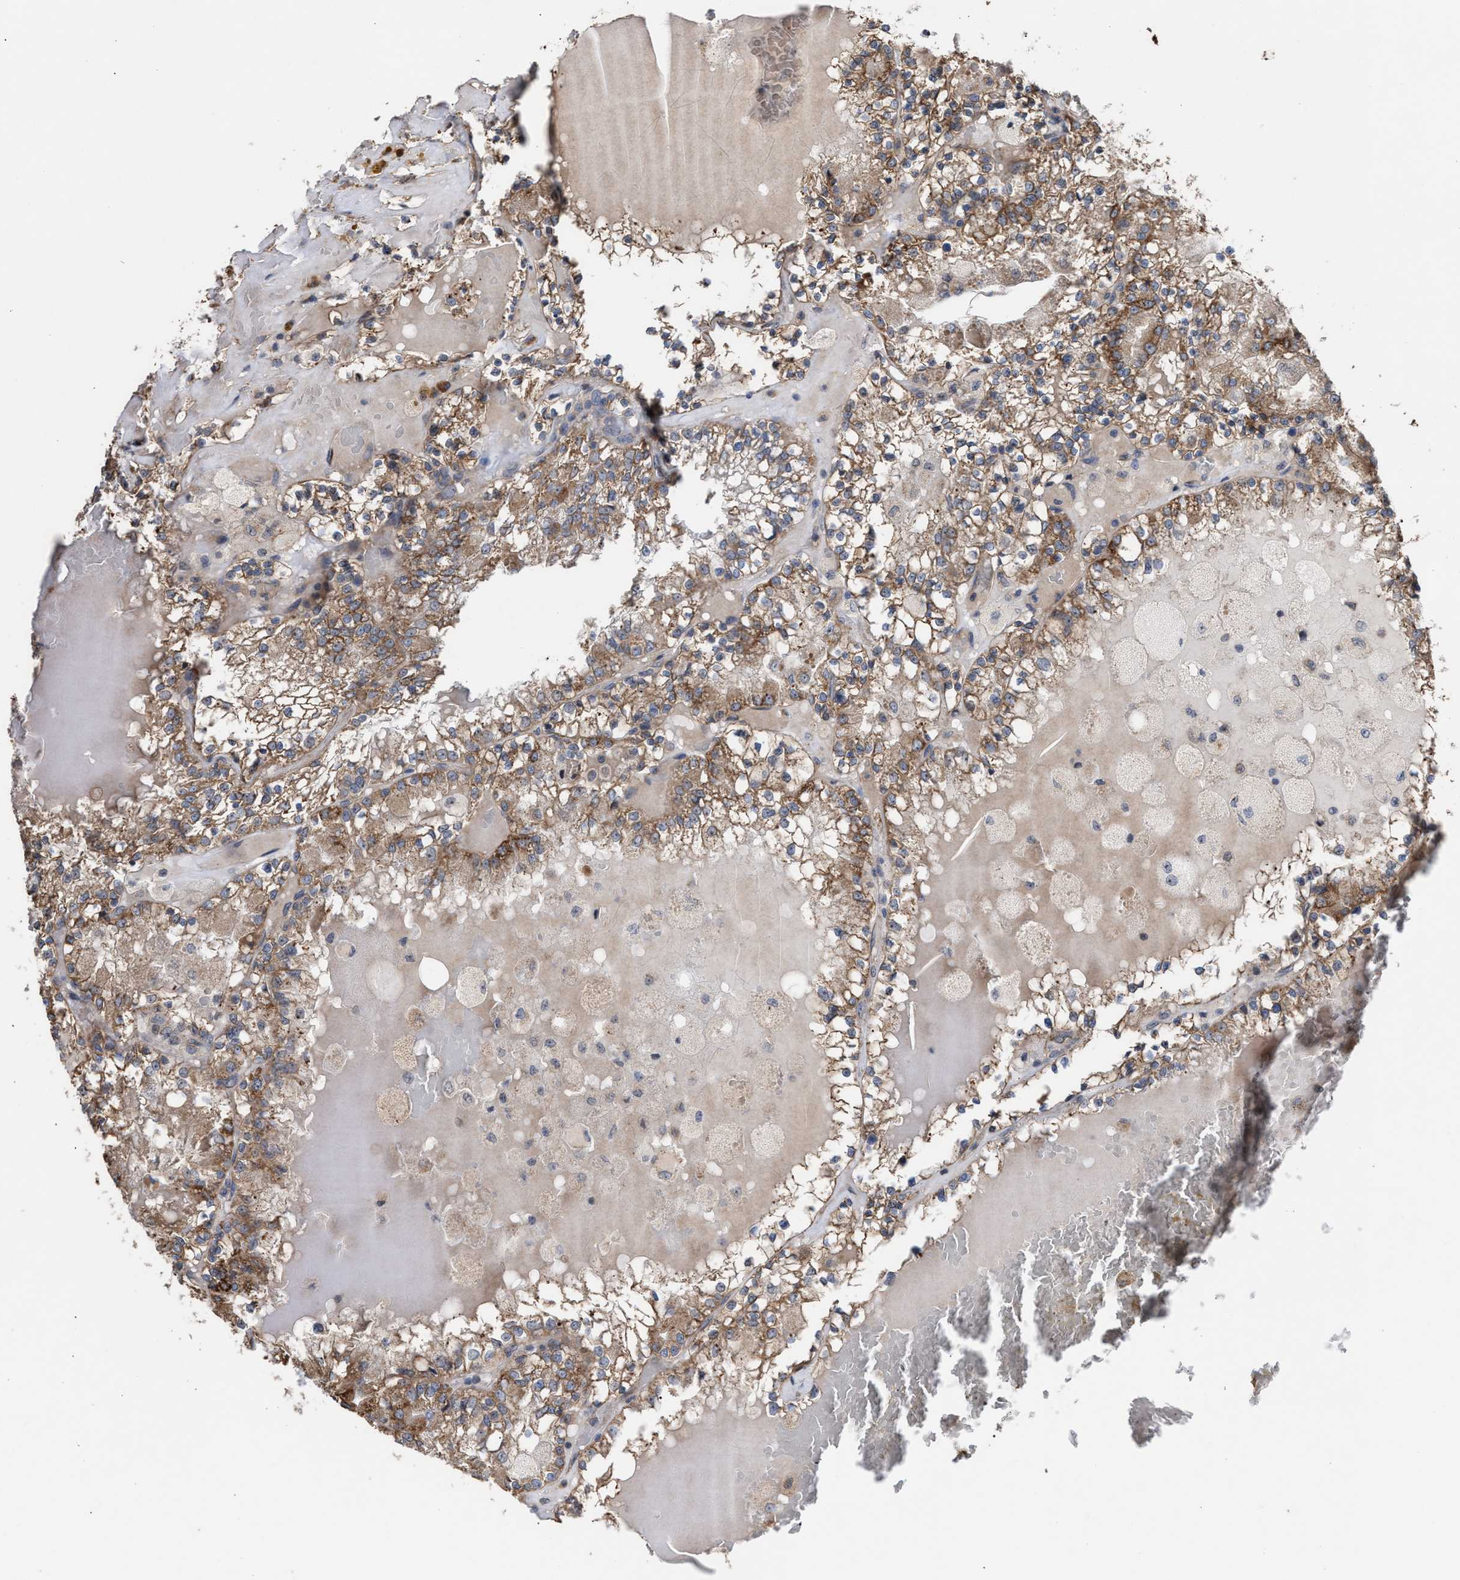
{"staining": {"intensity": "moderate", "quantity": ">75%", "location": "cytoplasmic/membranous"}, "tissue": "renal cancer", "cell_type": "Tumor cells", "image_type": "cancer", "snomed": [{"axis": "morphology", "description": "Adenocarcinoma, NOS"}, {"axis": "topography", "description": "Kidney"}], "caption": "Renal cancer (adenocarcinoma) stained with a brown dye reveals moderate cytoplasmic/membranous positive positivity in approximately >75% of tumor cells.", "gene": "EXOSC2", "patient": {"sex": "female", "age": 56}}